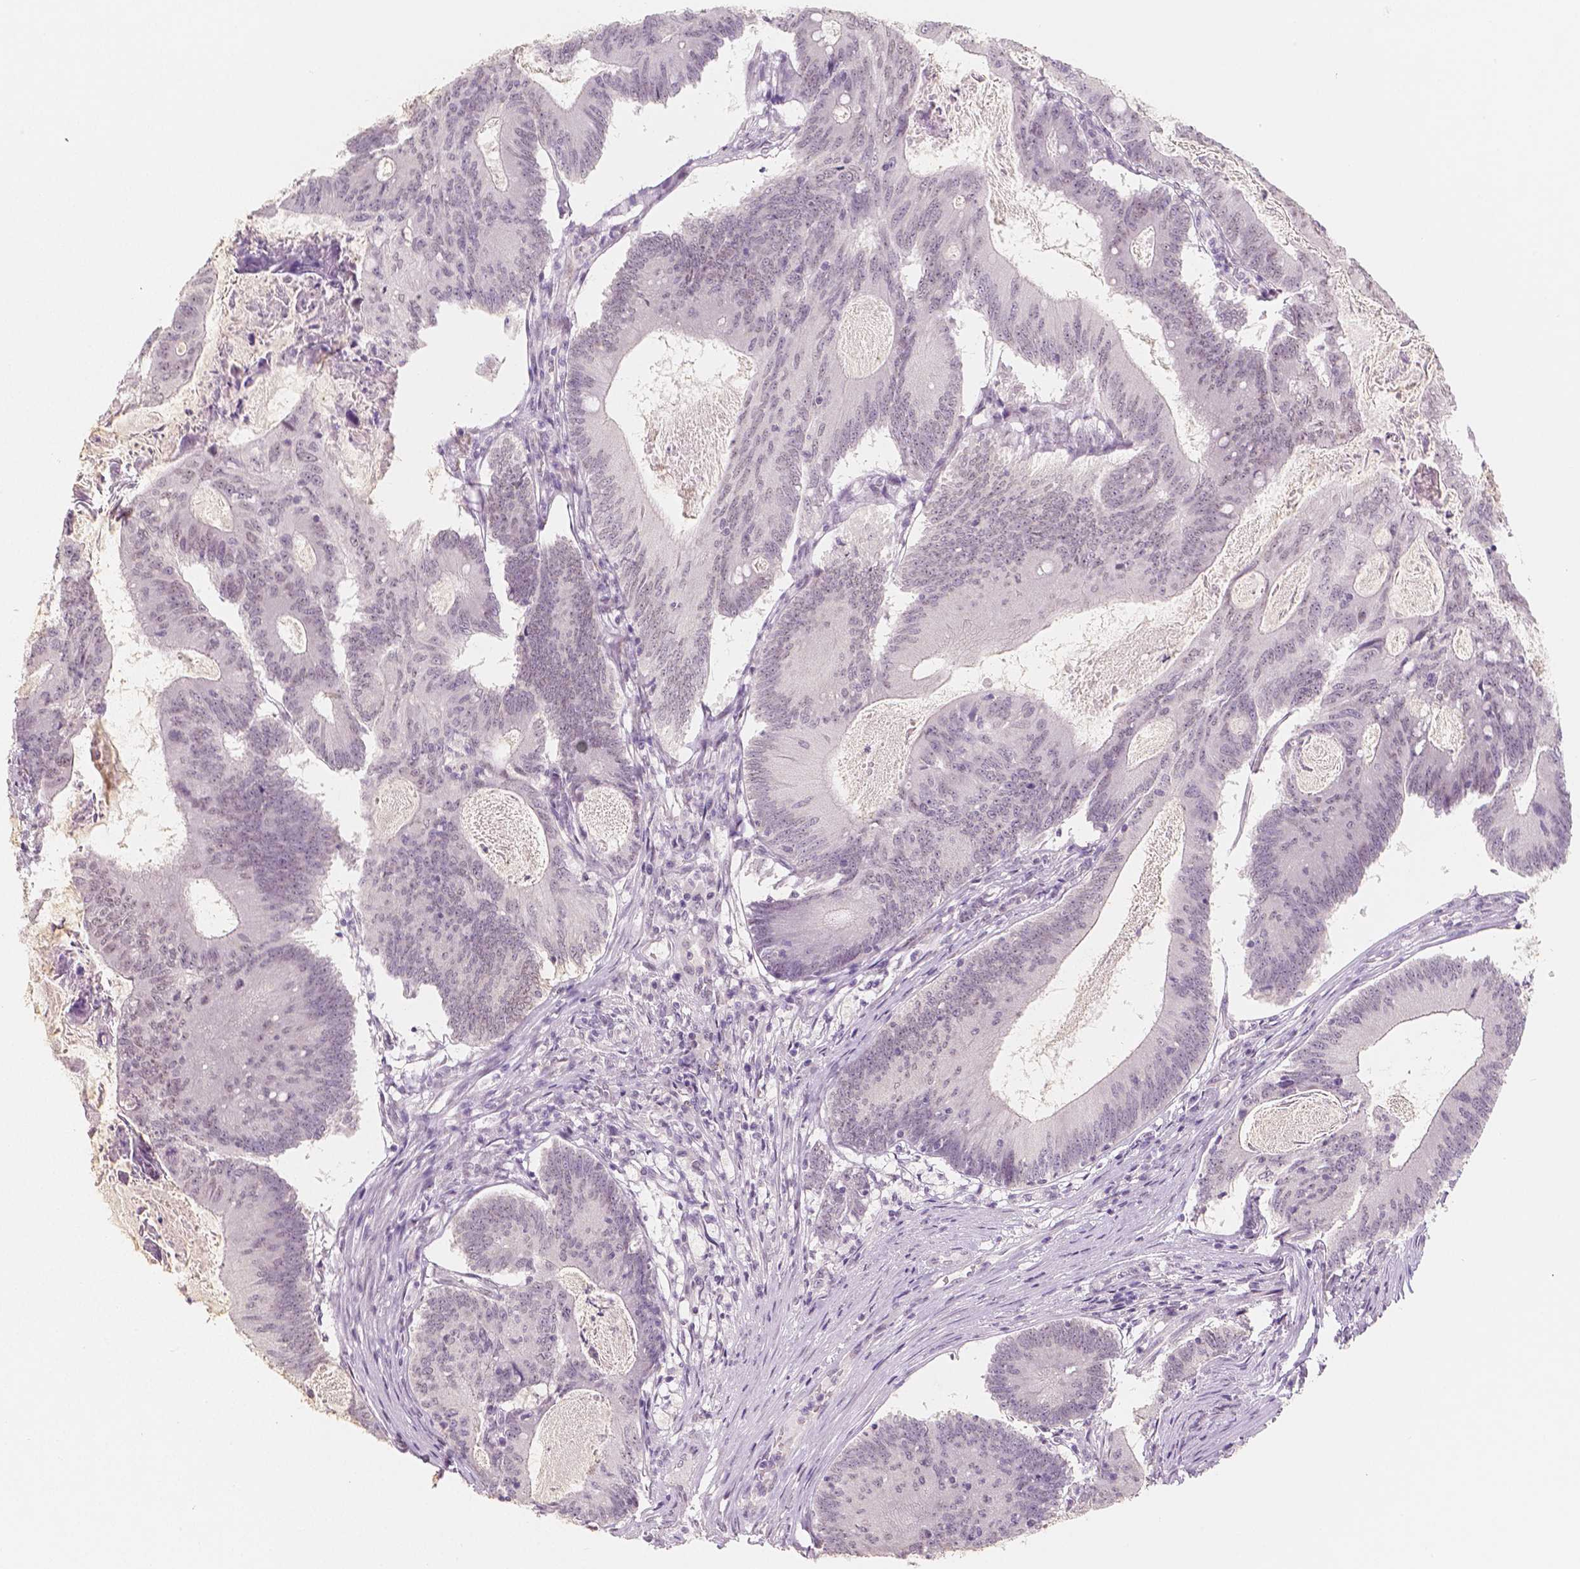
{"staining": {"intensity": "negative", "quantity": "none", "location": "none"}, "tissue": "colorectal cancer", "cell_type": "Tumor cells", "image_type": "cancer", "snomed": [{"axis": "morphology", "description": "Adenocarcinoma, NOS"}, {"axis": "topography", "description": "Colon"}], "caption": "IHC photomicrograph of human adenocarcinoma (colorectal) stained for a protein (brown), which reveals no staining in tumor cells.", "gene": "KDM5B", "patient": {"sex": "female", "age": 70}}